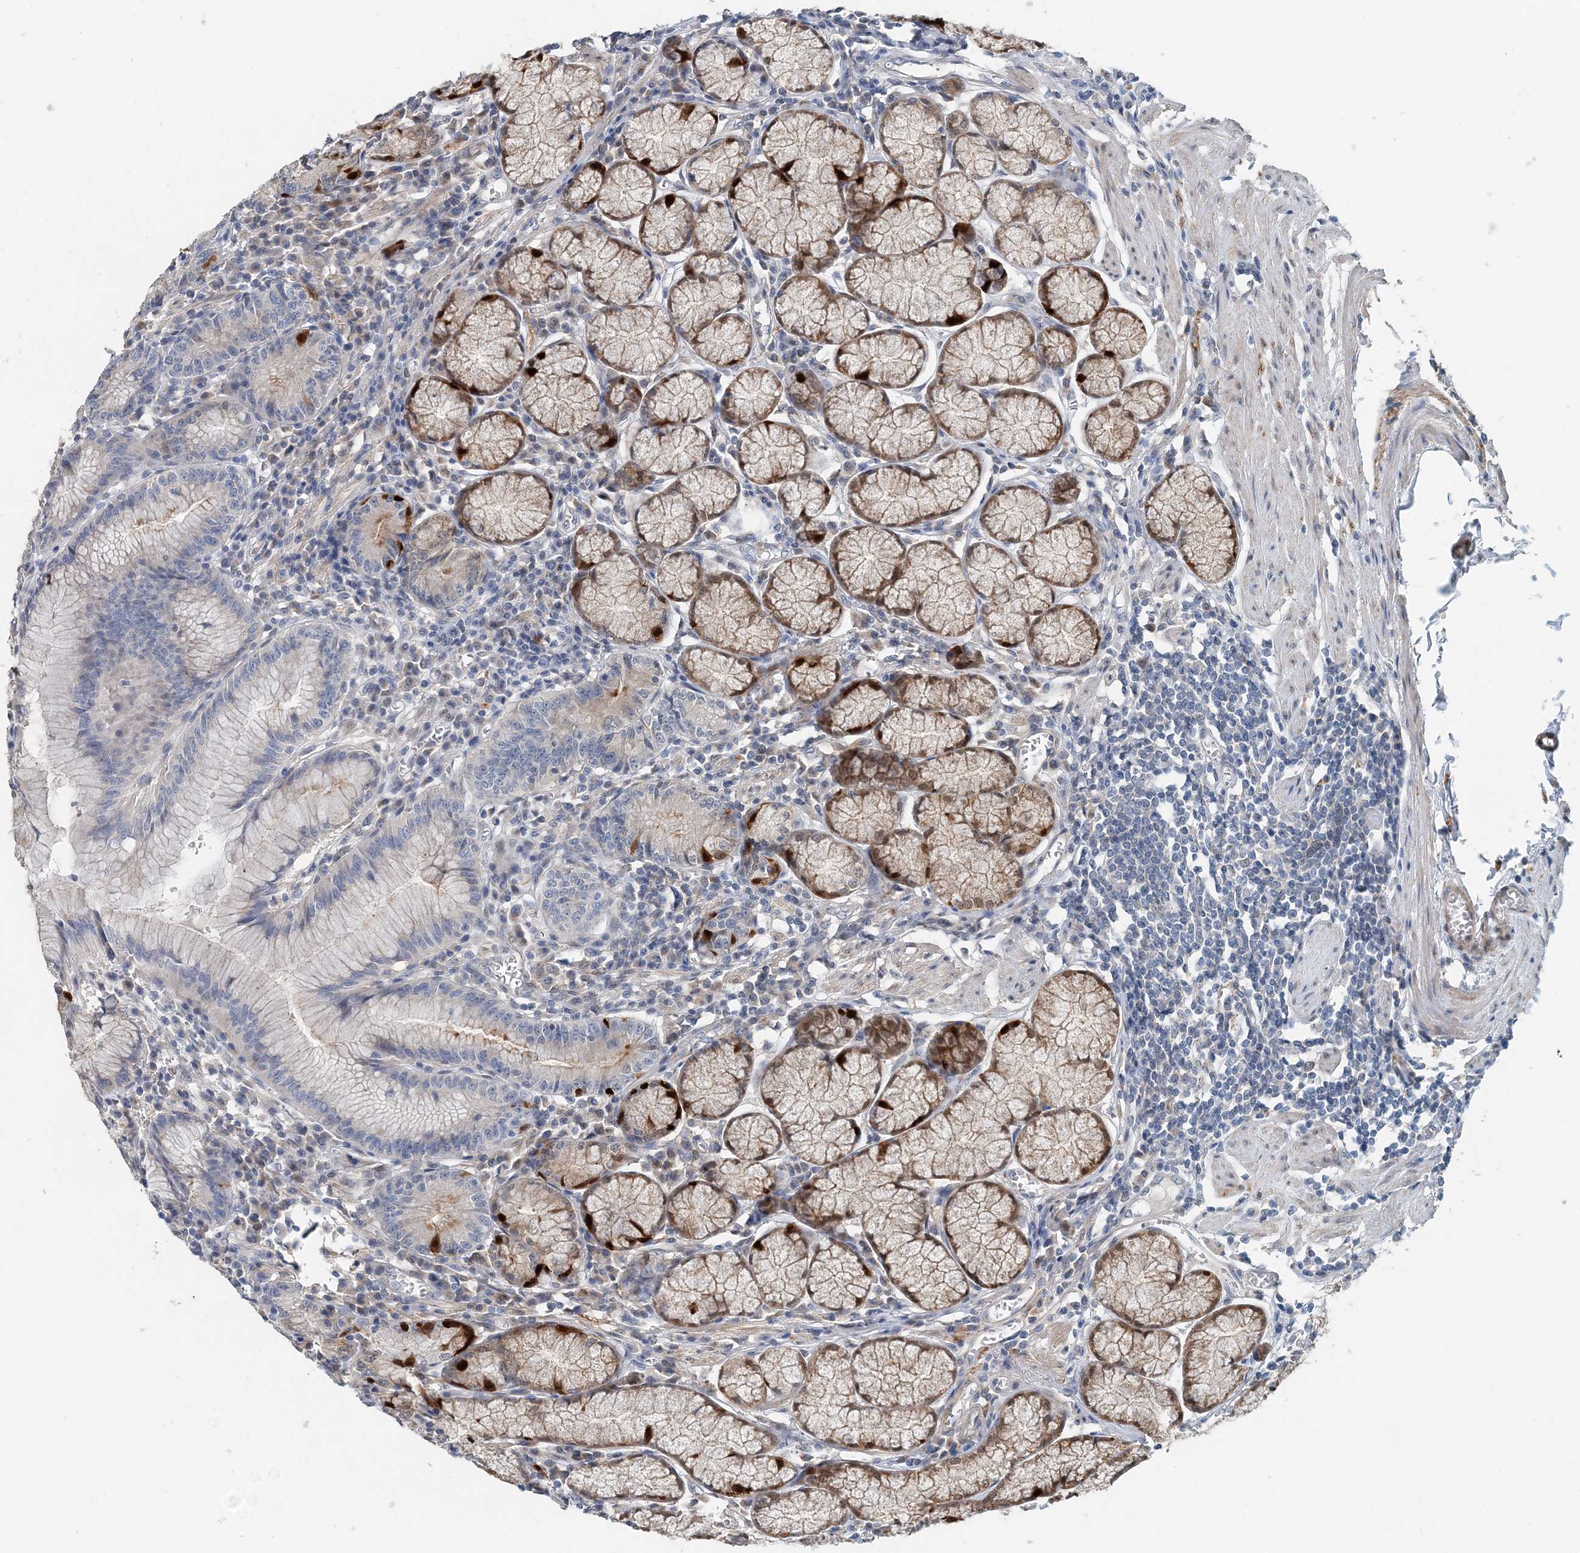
{"staining": {"intensity": "strong", "quantity": "25%-75%", "location": "cytoplasmic/membranous,nuclear"}, "tissue": "stomach", "cell_type": "Glandular cells", "image_type": "normal", "snomed": [{"axis": "morphology", "description": "Normal tissue, NOS"}, {"axis": "topography", "description": "Stomach"}], "caption": "This image reveals immunohistochemistry (IHC) staining of unremarkable human stomach, with high strong cytoplasmic/membranous,nuclear expression in about 25%-75% of glandular cells.", "gene": "PFN2", "patient": {"sex": "male", "age": 55}}